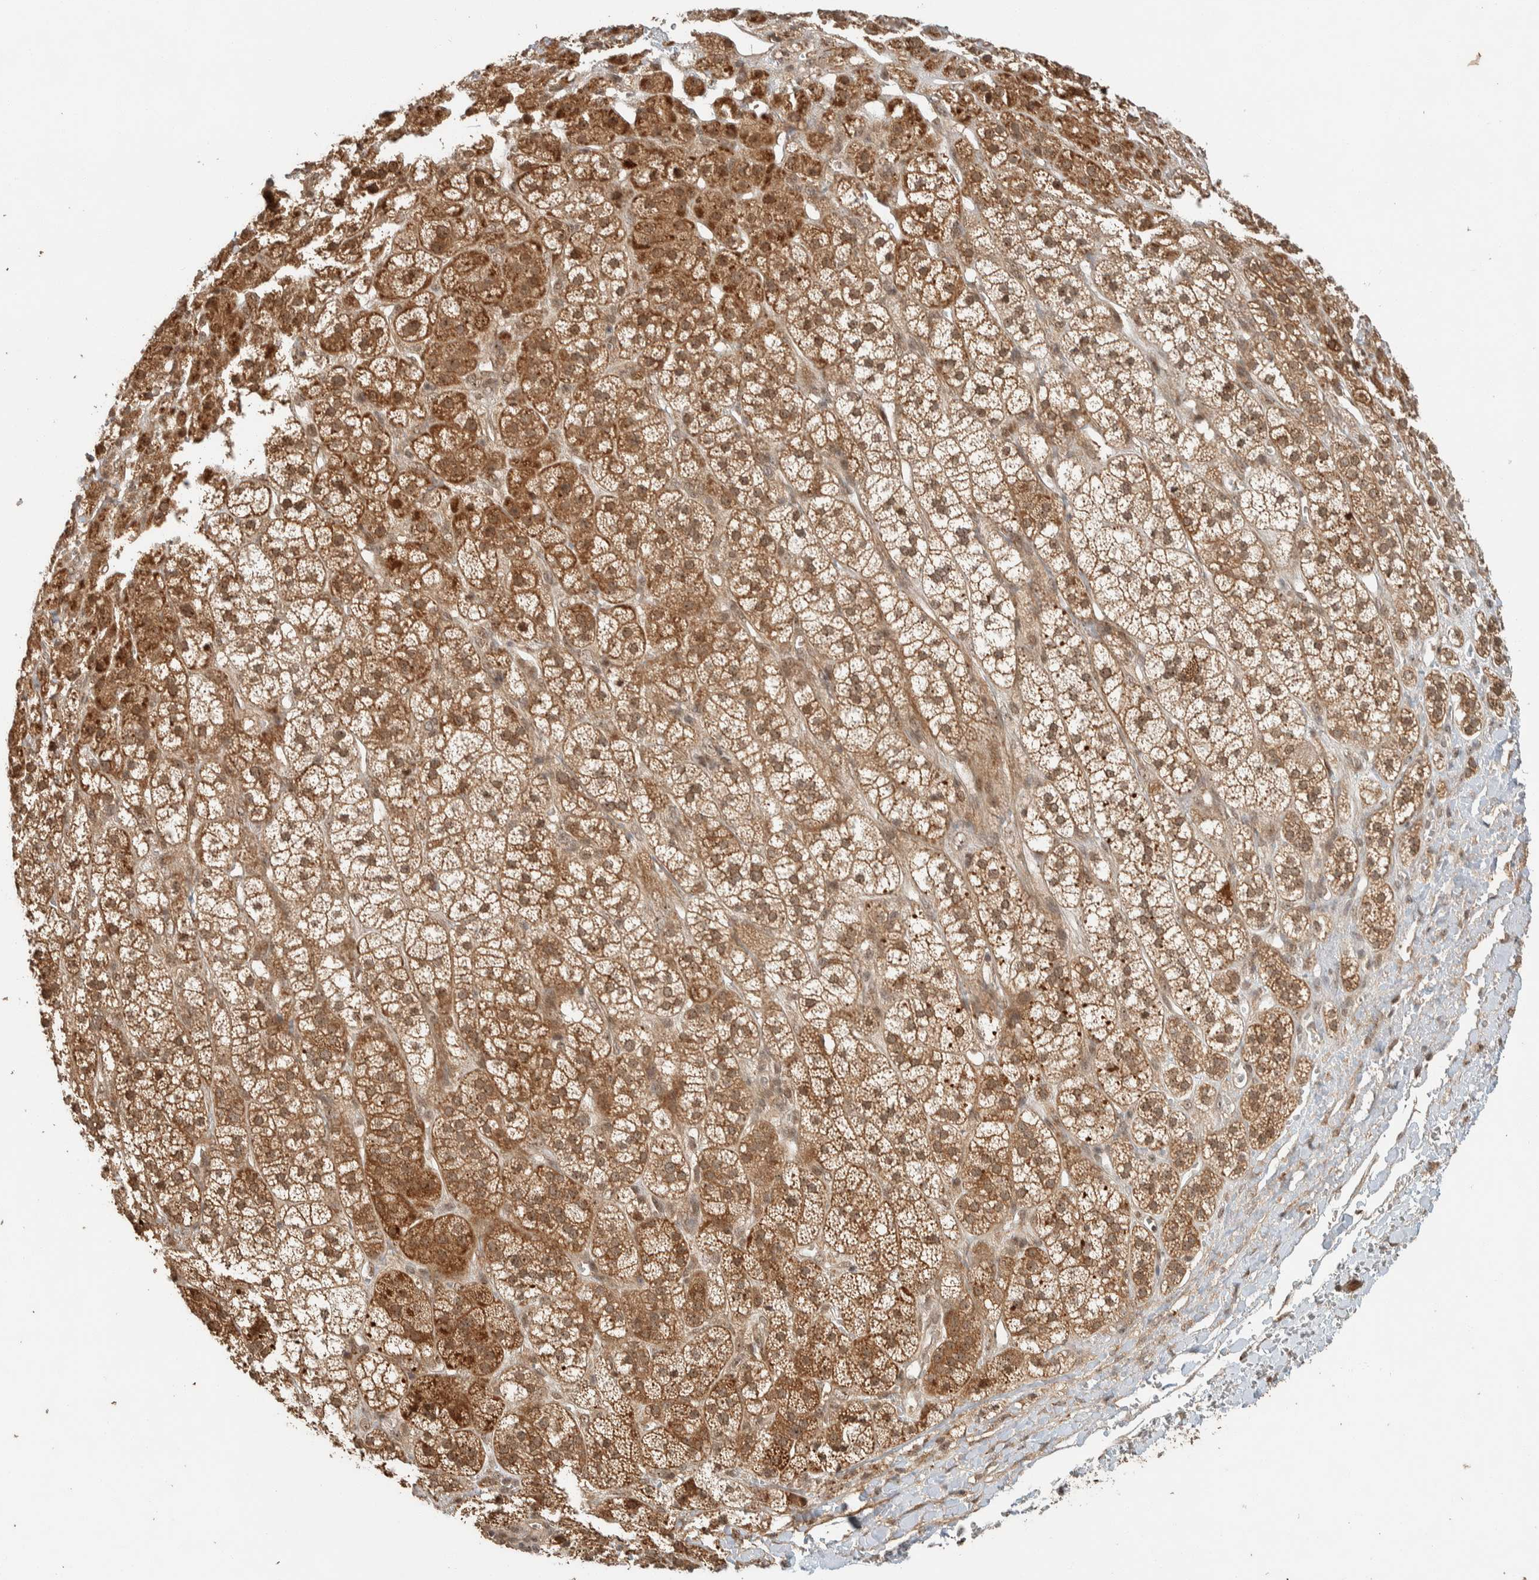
{"staining": {"intensity": "moderate", "quantity": ">75%", "location": "cytoplasmic/membranous"}, "tissue": "adrenal gland", "cell_type": "Glandular cells", "image_type": "normal", "snomed": [{"axis": "morphology", "description": "Normal tissue, NOS"}, {"axis": "topography", "description": "Adrenal gland"}], "caption": "Immunohistochemistry (IHC) staining of normal adrenal gland, which exhibits medium levels of moderate cytoplasmic/membranous positivity in approximately >75% of glandular cells indicating moderate cytoplasmic/membranous protein staining. The staining was performed using DAB (3,3'-diaminobenzidine) (brown) for protein detection and nuclei were counterstained in hematoxylin (blue).", "gene": "ZBTB2", "patient": {"sex": "male", "age": 56}}